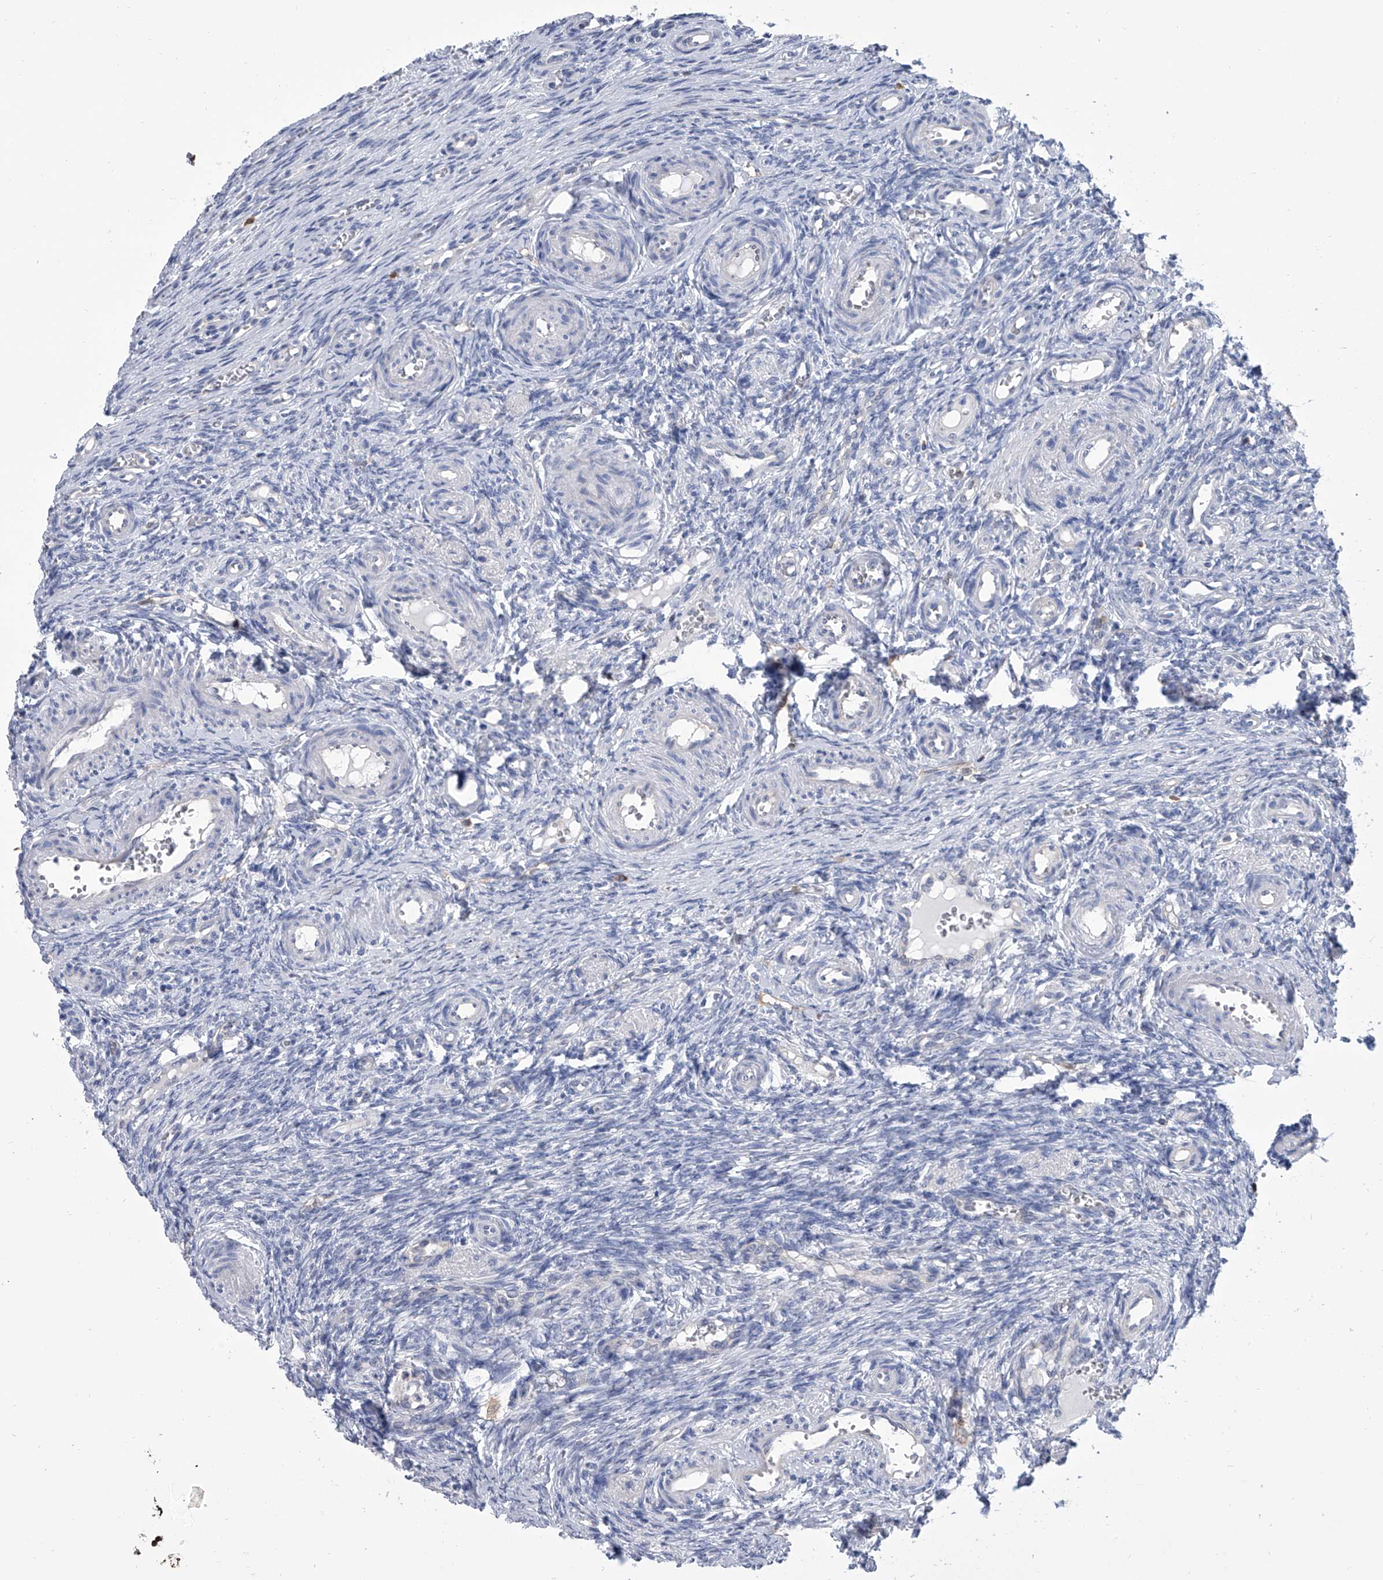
{"staining": {"intensity": "negative", "quantity": "none", "location": "none"}, "tissue": "ovary", "cell_type": "Ovarian stroma cells", "image_type": "normal", "snomed": [{"axis": "morphology", "description": "Adenocarcinoma, NOS"}, {"axis": "topography", "description": "Endometrium"}], "caption": "DAB (3,3'-diaminobenzidine) immunohistochemical staining of unremarkable ovary demonstrates no significant expression in ovarian stroma cells. (Brightfield microscopy of DAB immunohistochemistry at high magnification).", "gene": "SERPINB9", "patient": {"sex": "female", "age": 32}}